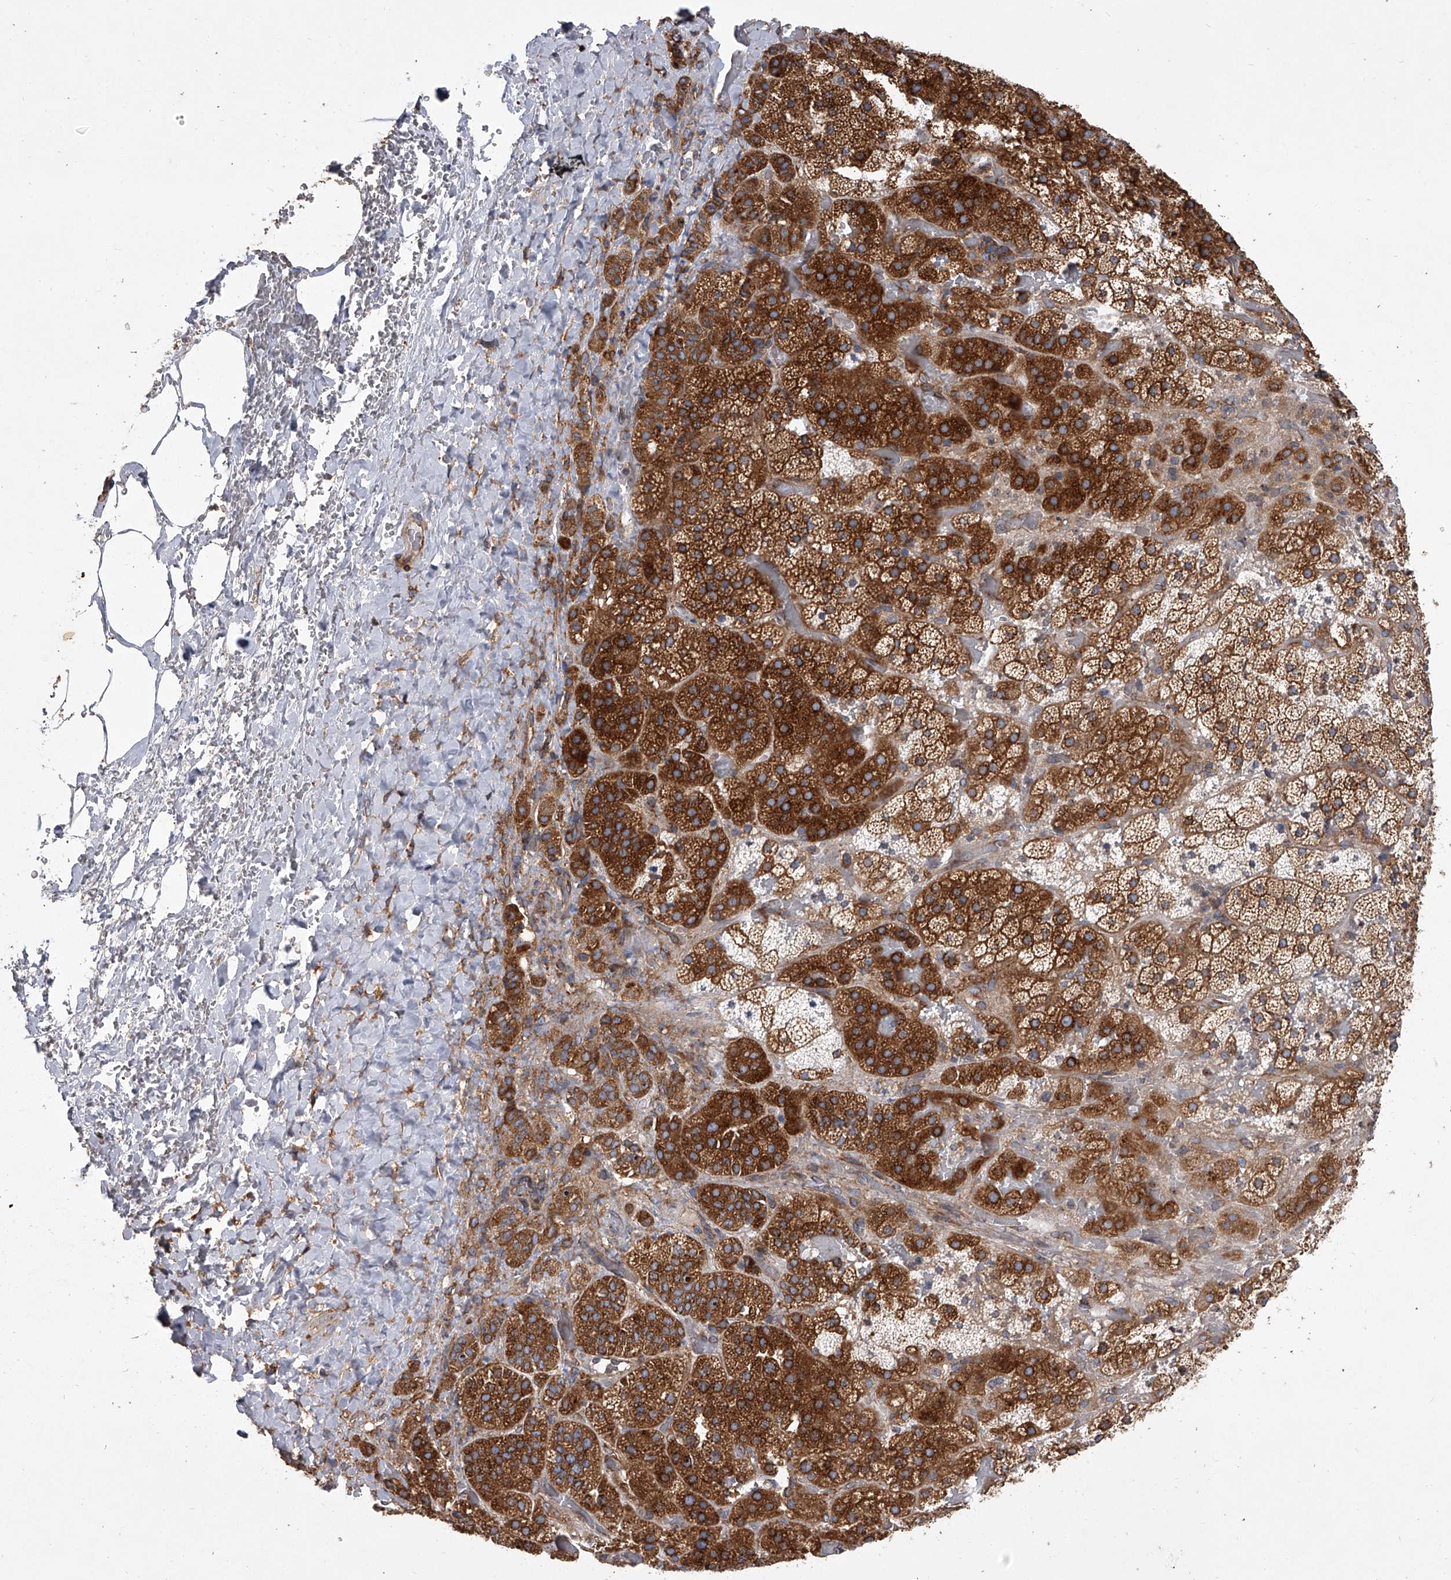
{"staining": {"intensity": "strong", "quantity": ">75%", "location": "cytoplasmic/membranous"}, "tissue": "adrenal gland", "cell_type": "Glandular cells", "image_type": "normal", "snomed": [{"axis": "morphology", "description": "Normal tissue, NOS"}, {"axis": "topography", "description": "Adrenal gland"}], "caption": "Adrenal gland stained with DAB (3,3'-diaminobenzidine) IHC shows high levels of strong cytoplasmic/membranous positivity in about >75% of glandular cells.", "gene": "EIF2S2", "patient": {"sex": "male", "age": 57}}